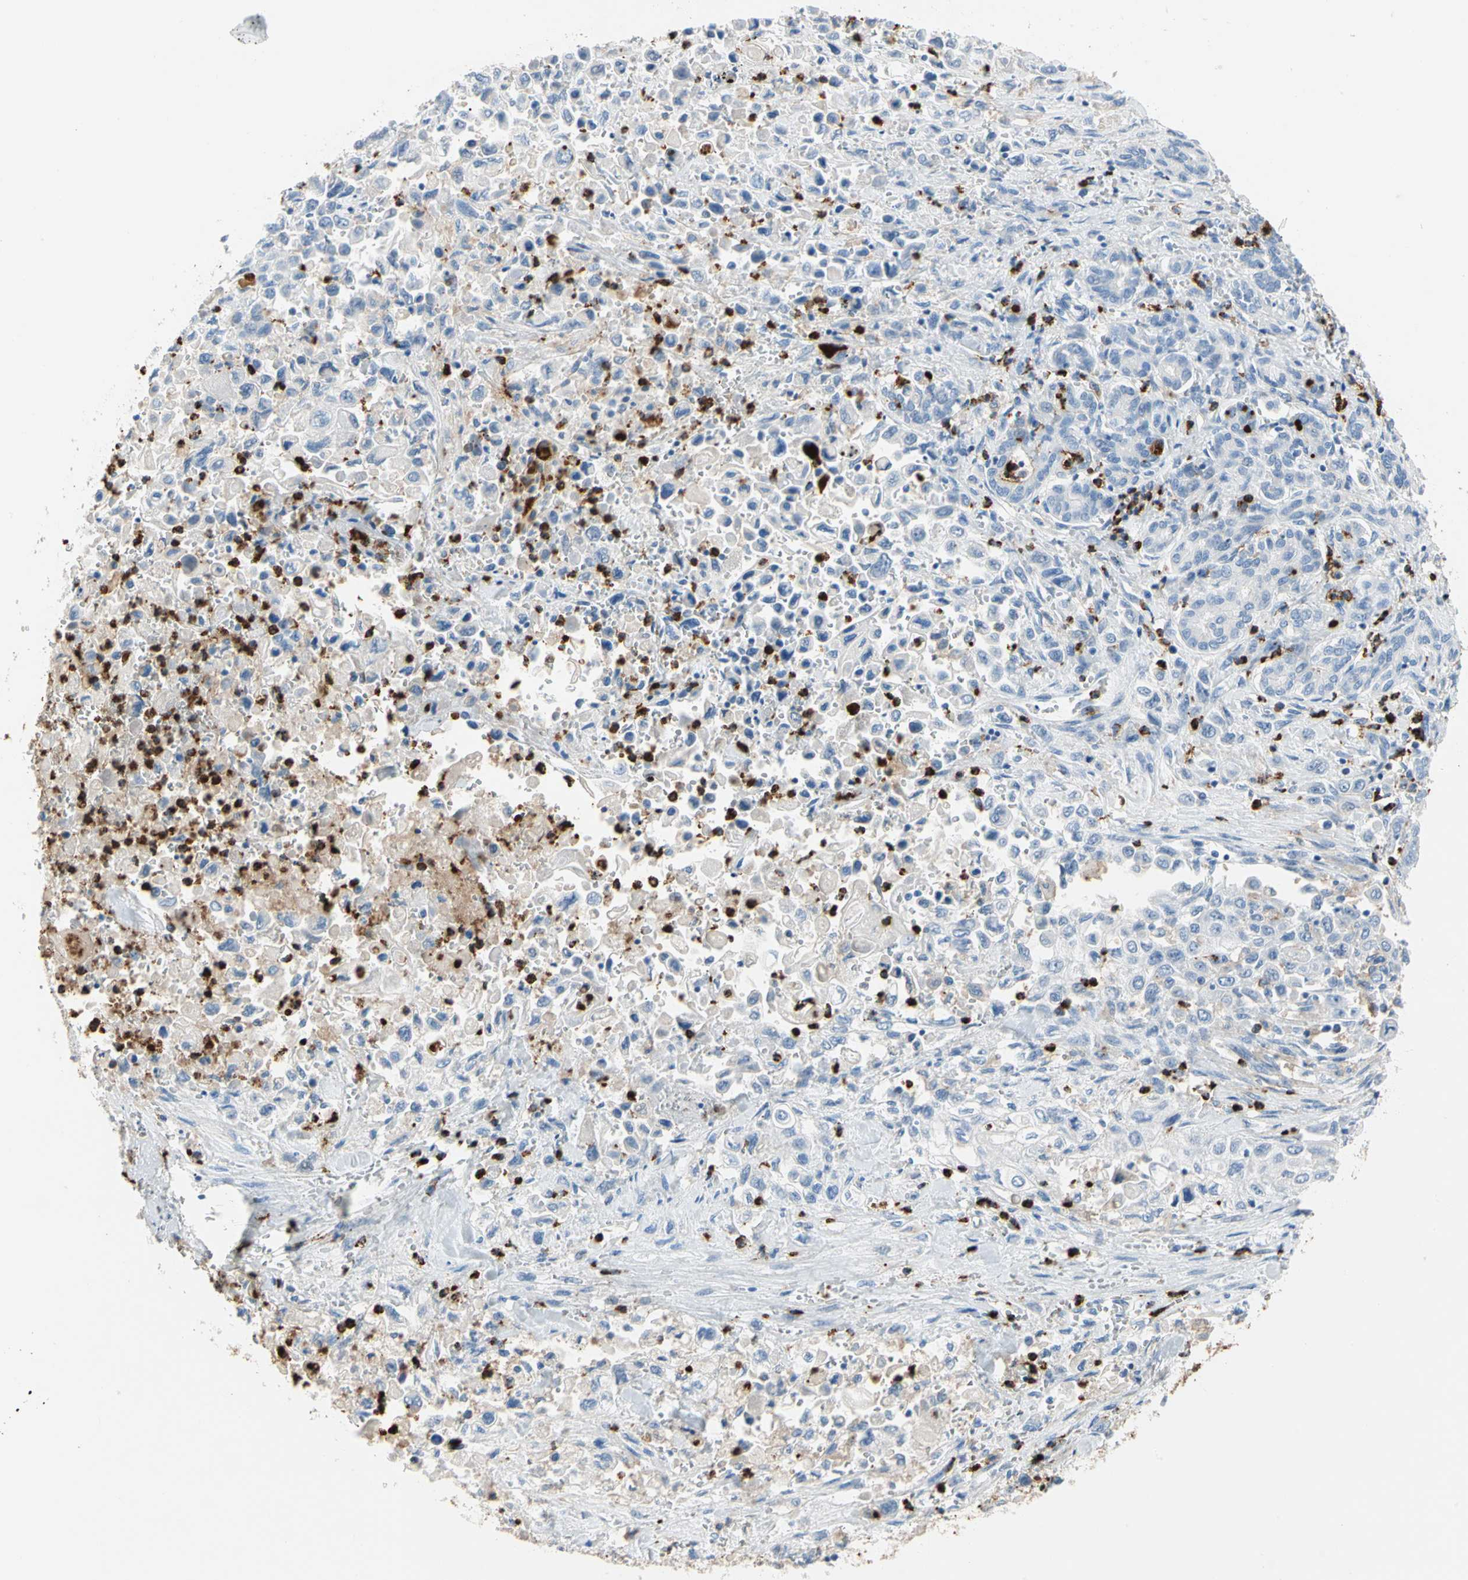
{"staining": {"intensity": "negative", "quantity": "none", "location": "none"}, "tissue": "pancreatic cancer", "cell_type": "Tumor cells", "image_type": "cancer", "snomed": [{"axis": "morphology", "description": "Adenocarcinoma, NOS"}, {"axis": "topography", "description": "Pancreas"}], "caption": "Immunohistochemistry (IHC) of human pancreatic cancer shows no staining in tumor cells.", "gene": "CLEC4A", "patient": {"sex": "male", "age": 70}}